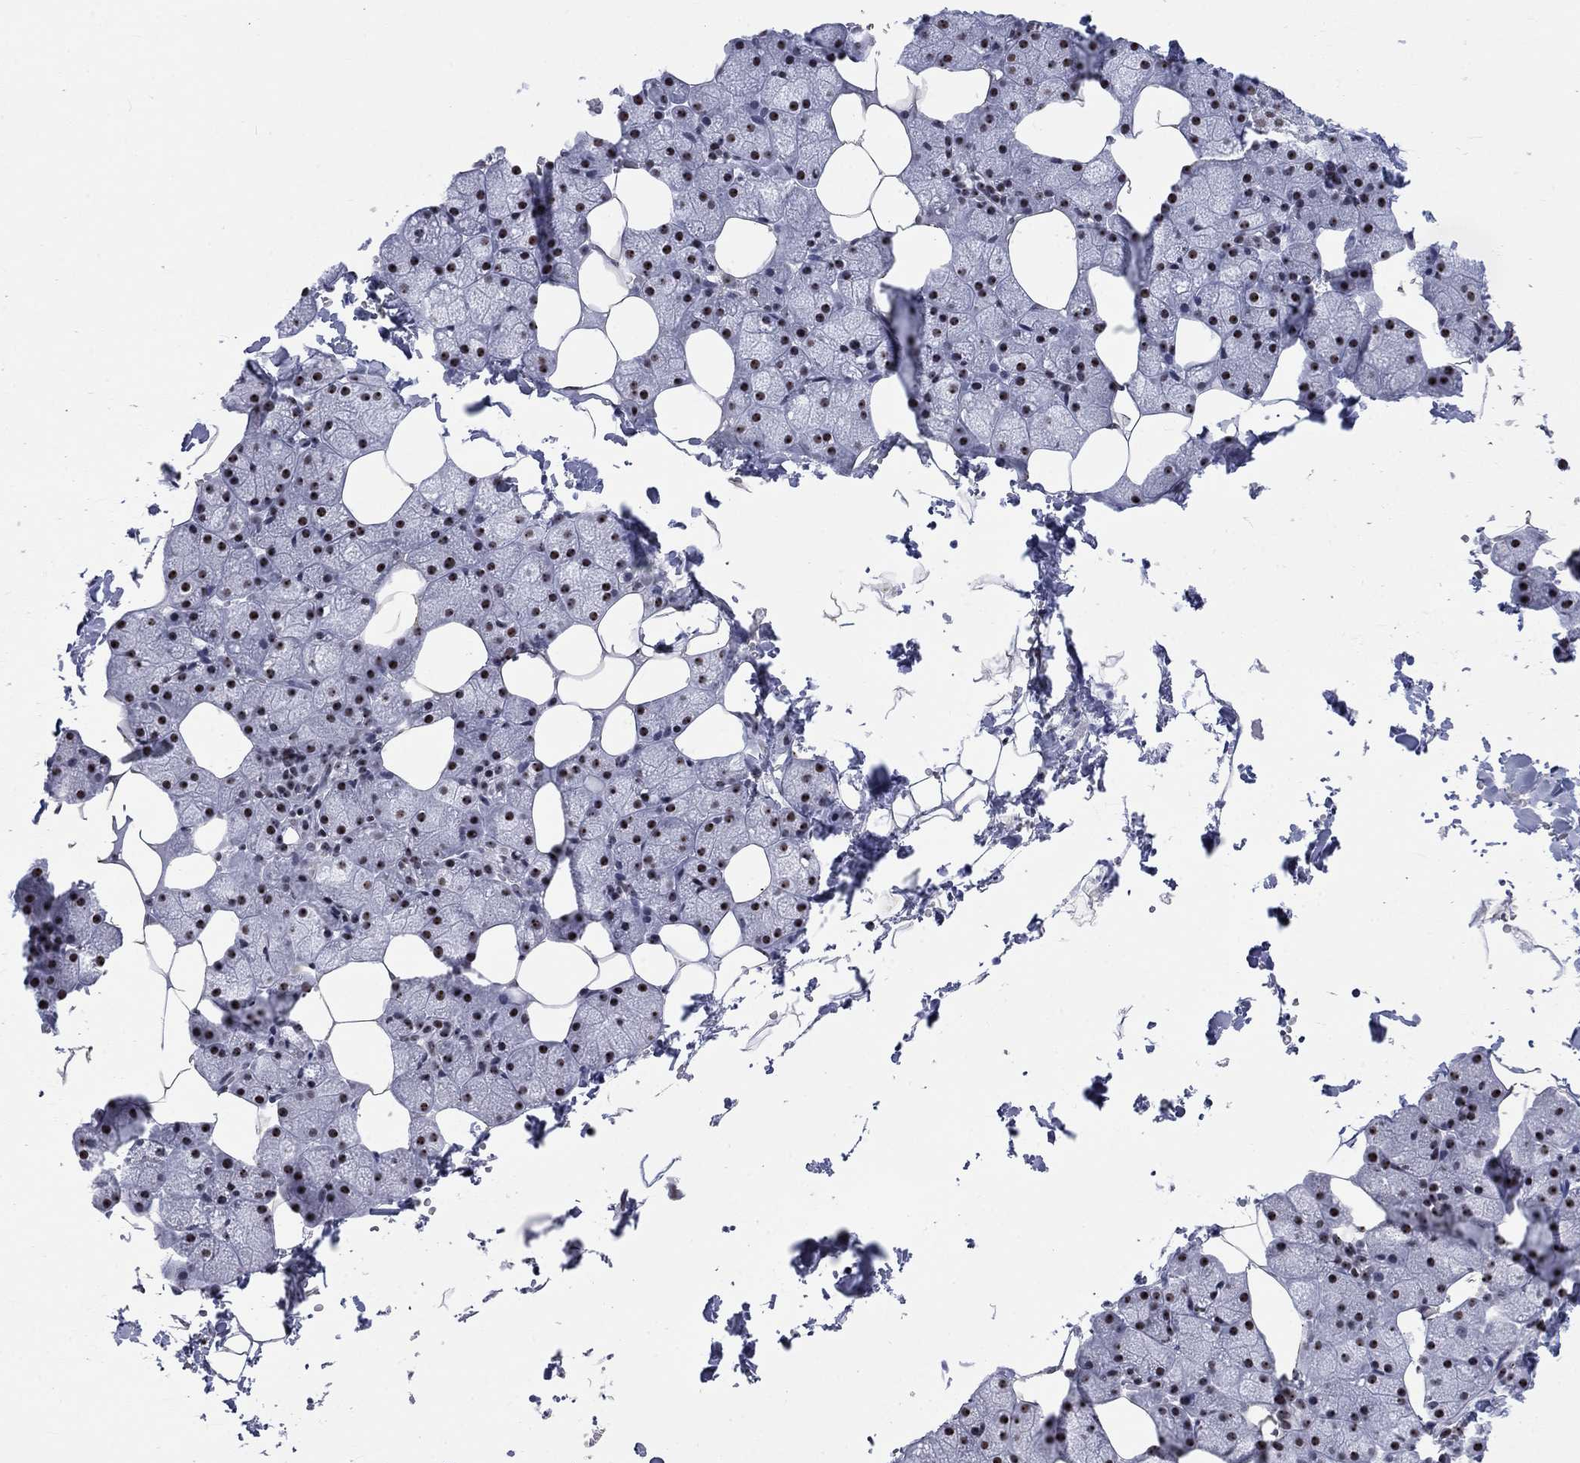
{"staining": {"intensity": "moderate", "quantity": ">75%", "location": "nuclear"}, "tissue": "salivary gland", "cell_type": "Glandular cells", "image_type": "normal", "snomed": [{"axis": "morphology", "description": "Normal tissue, NOS"}, {"axis": "topography", "description": "Salivary gland"}], "caption": "Benign salivary gland displays moderate nuclear positivity in approximately >75% of glandular cells, visualized by immunohistochemistry.", "gene": "CSRNP3", "patient": {"sex": "male", "age": 38}}